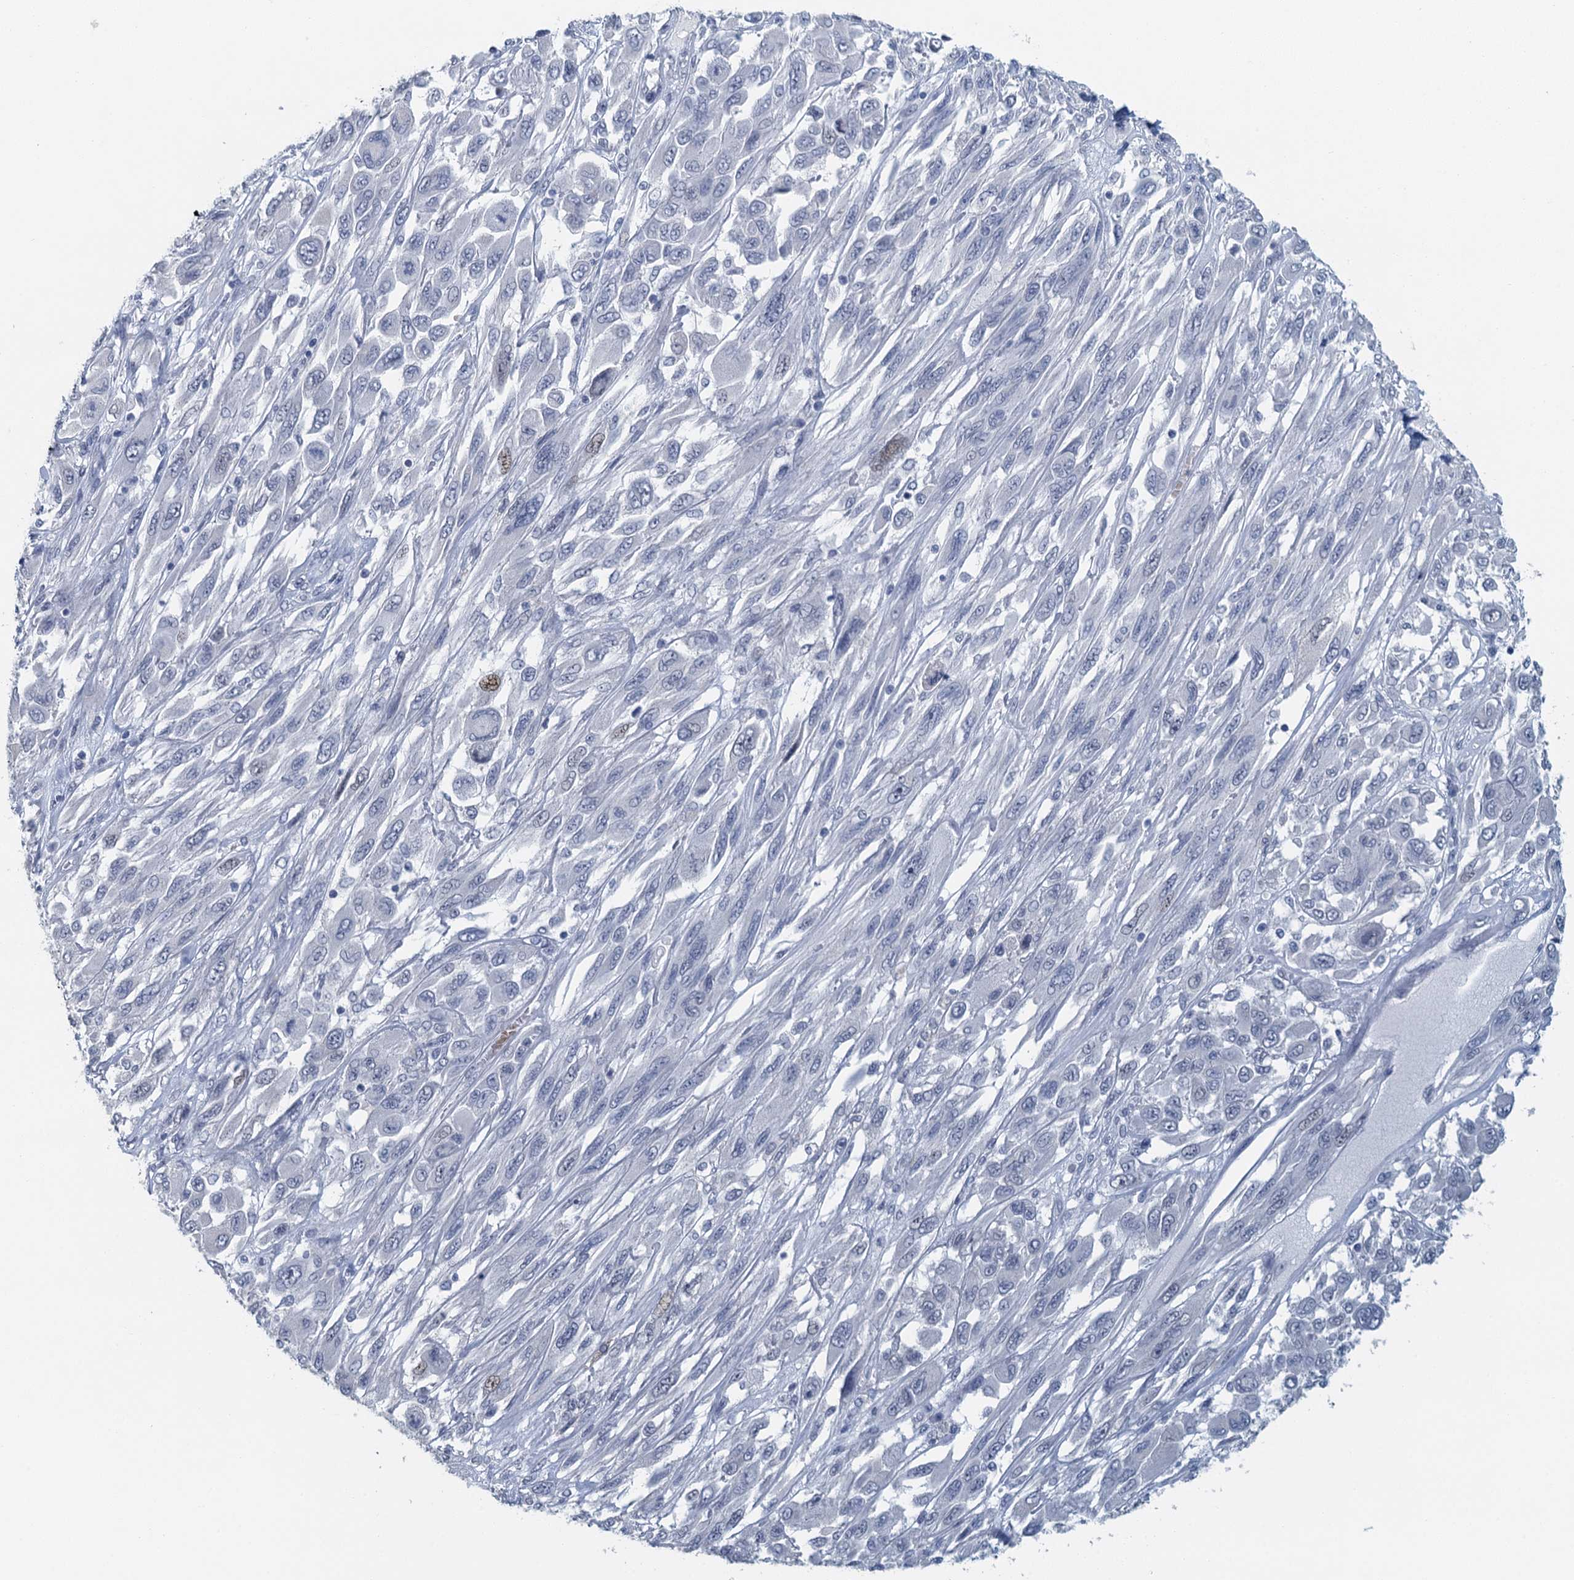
{"staining": {"intensity": "negative", "quantity": "none", "location": "none"}, "tissue": "melanoma", "cell_type": "Tumor cells", "image_type": "cancer", "snomed": [{"axis": "morphology", "description": "Malignant melanoma, NOS"}, {"axis": "topography", "description": "Skin"}], "caption": "Immunohistochemical staining of human melanoma shows no significant staining in tumor cells.", "gene": "TTLL9", "patient": {"sex": "female", "age": 91}}